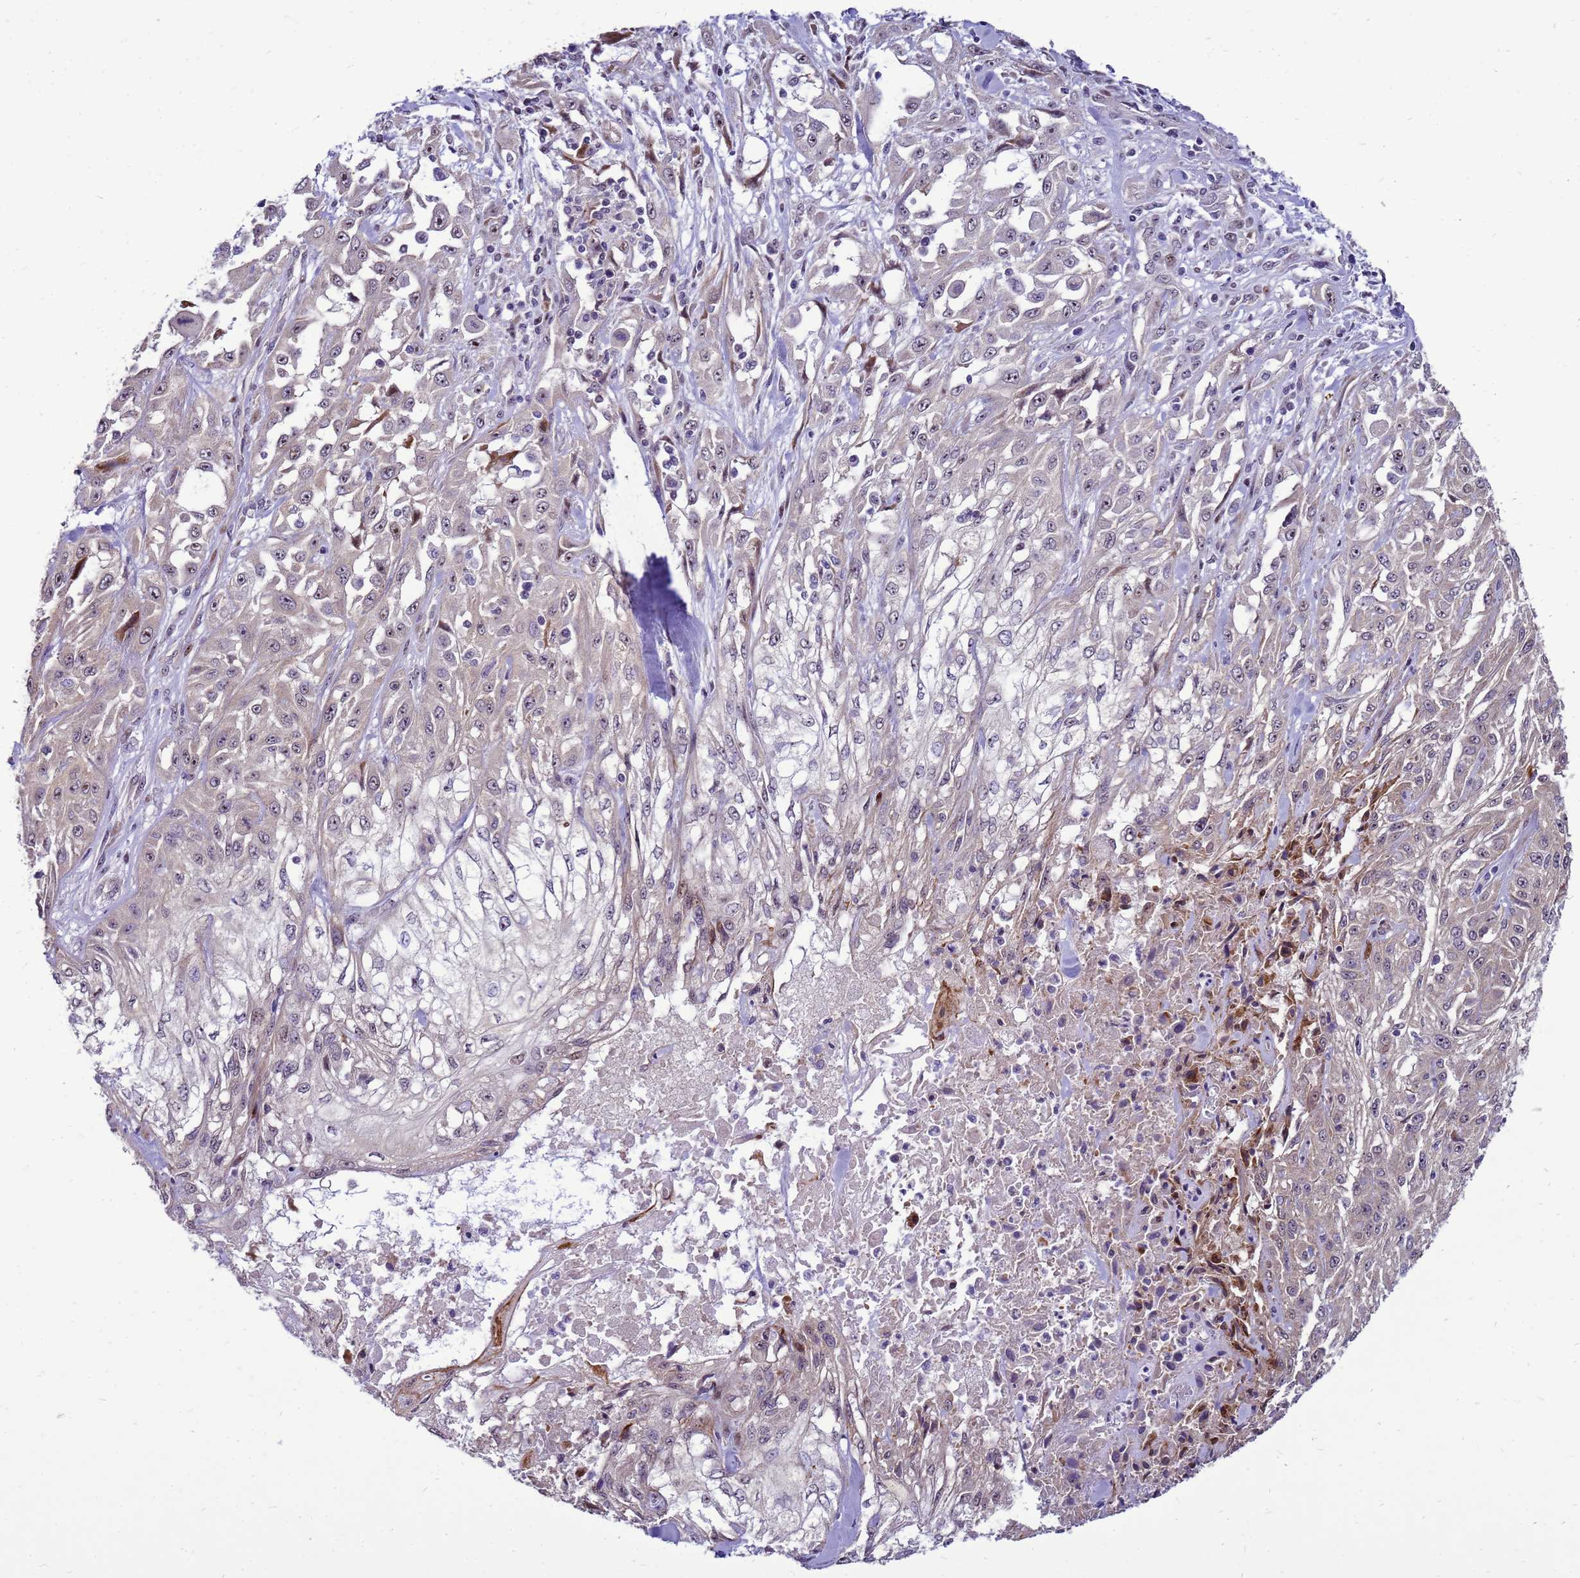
{"staining": {"intensity": "weak", "quantity": "<25%", "location": "nuclear"}, "tissue": "skin cancer", "cell_type": "Tumor cells", "image_type": "cancer", "snomed": [{"axis": "morphology", "description": "Squamous cell carcinoma, NOS"}, {"axis": "morphology", "description": "Squamous cell carcinoma, metastatic, NOS"}, {"axis": "topography", "description": "Skin"}, {"axis": "topography", "description": "Lymph node"}], "caption": "This is an immunohistochemistry (IHC) image of skin cancer (metastatic squamous cell carcinoma). There is no staining in tumor cells.", "gene": "RSPO1", "patient": {"sex": "male", "age": 75}}